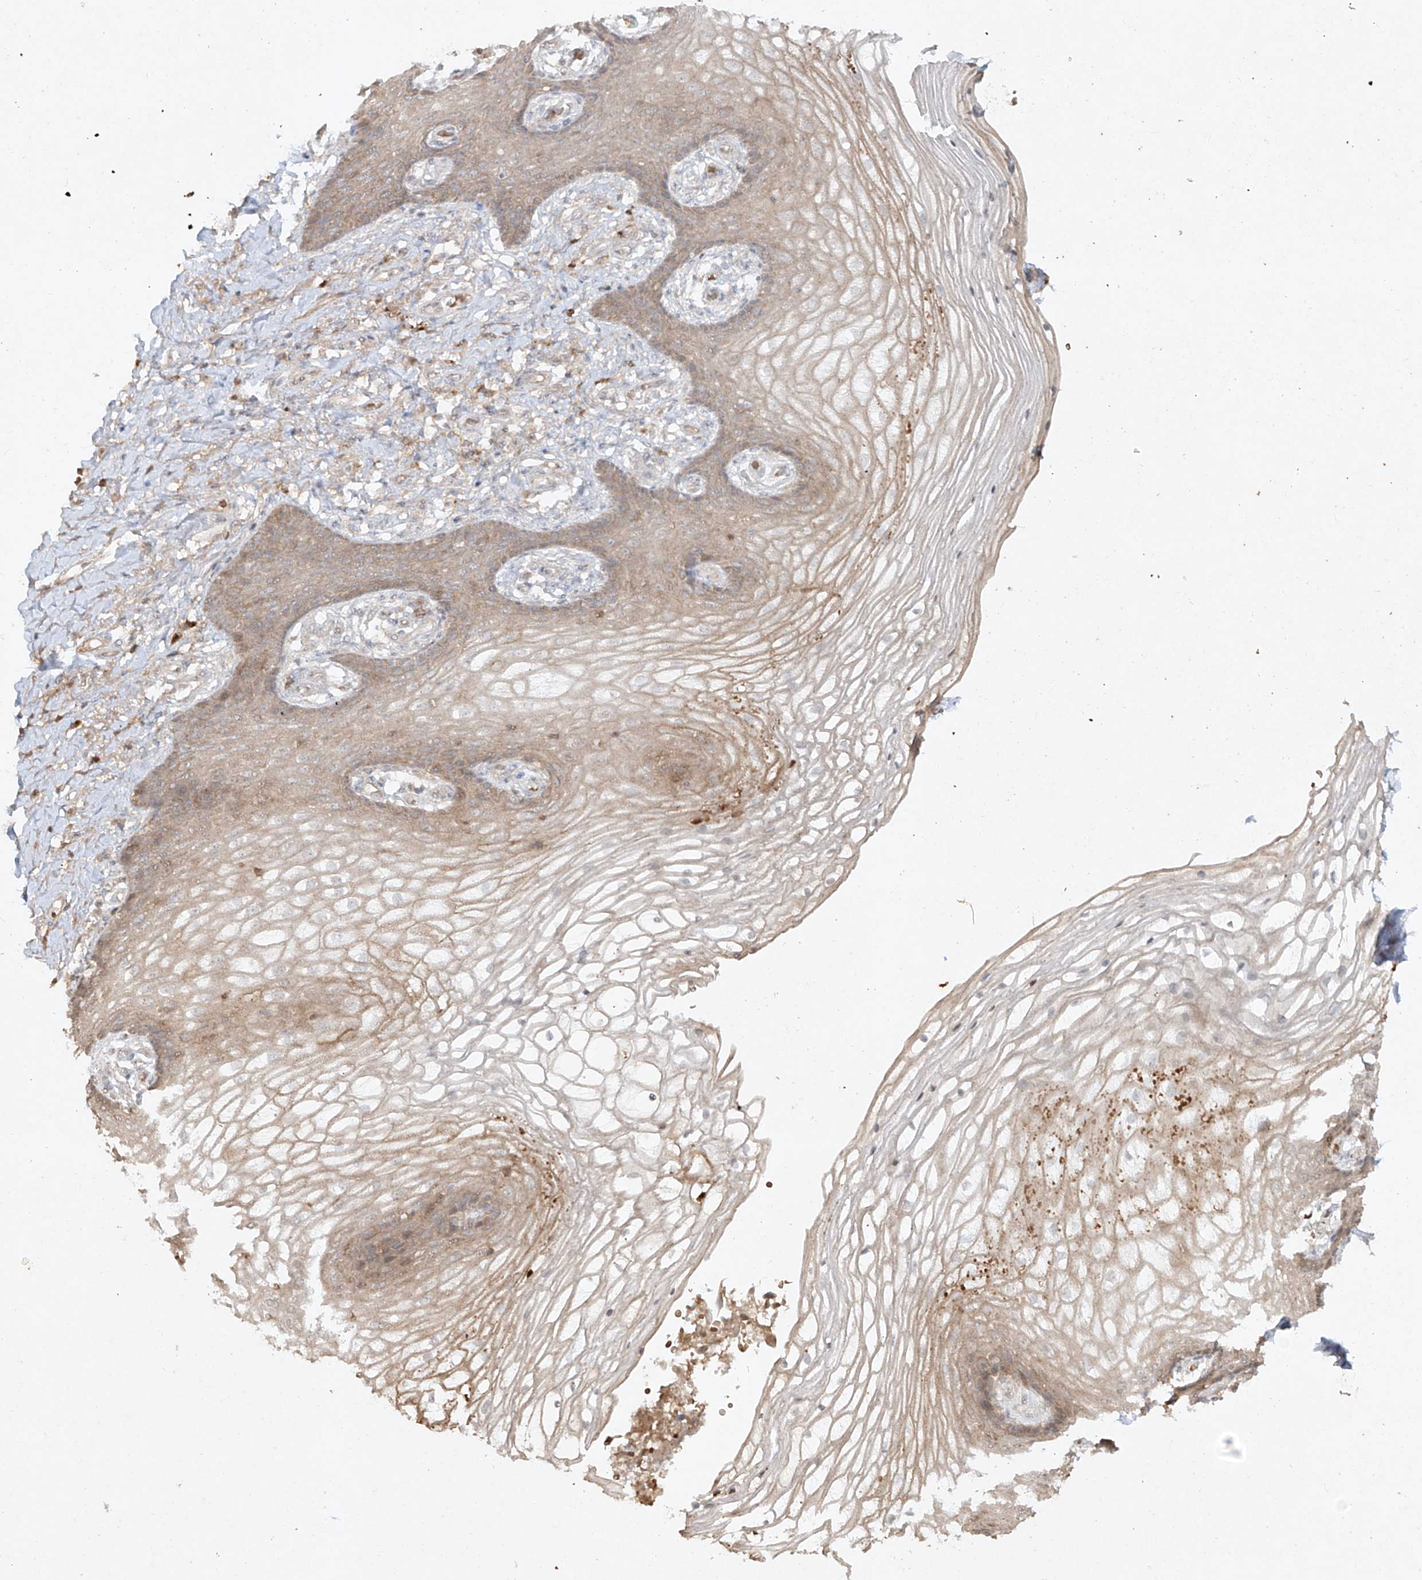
{"staining": {"intensity": "weak", "quantity": "25%-75%", "location": "cytoplasmic/membranous"}, "tissue": "vagina", "cell_type": "Squamous epithelial cells", "image_type": "normal", "snomed": [{"axis": "morphology", "description": "Normal tissue, NOS"}, {"axis": "topography", "description": "Vagina"}], "caption": "Squamous epithelial cells exhibit weak cytoplasmic/membranous expression in approximately 25%-75% of cells in normal vagina. (DAB (3,3'-diaminobenzidine) IHC, brown staining for protein, blue staining for nuclei).", "gene": "CYYR1", "patient": {"sex": "female", "age": 60}}